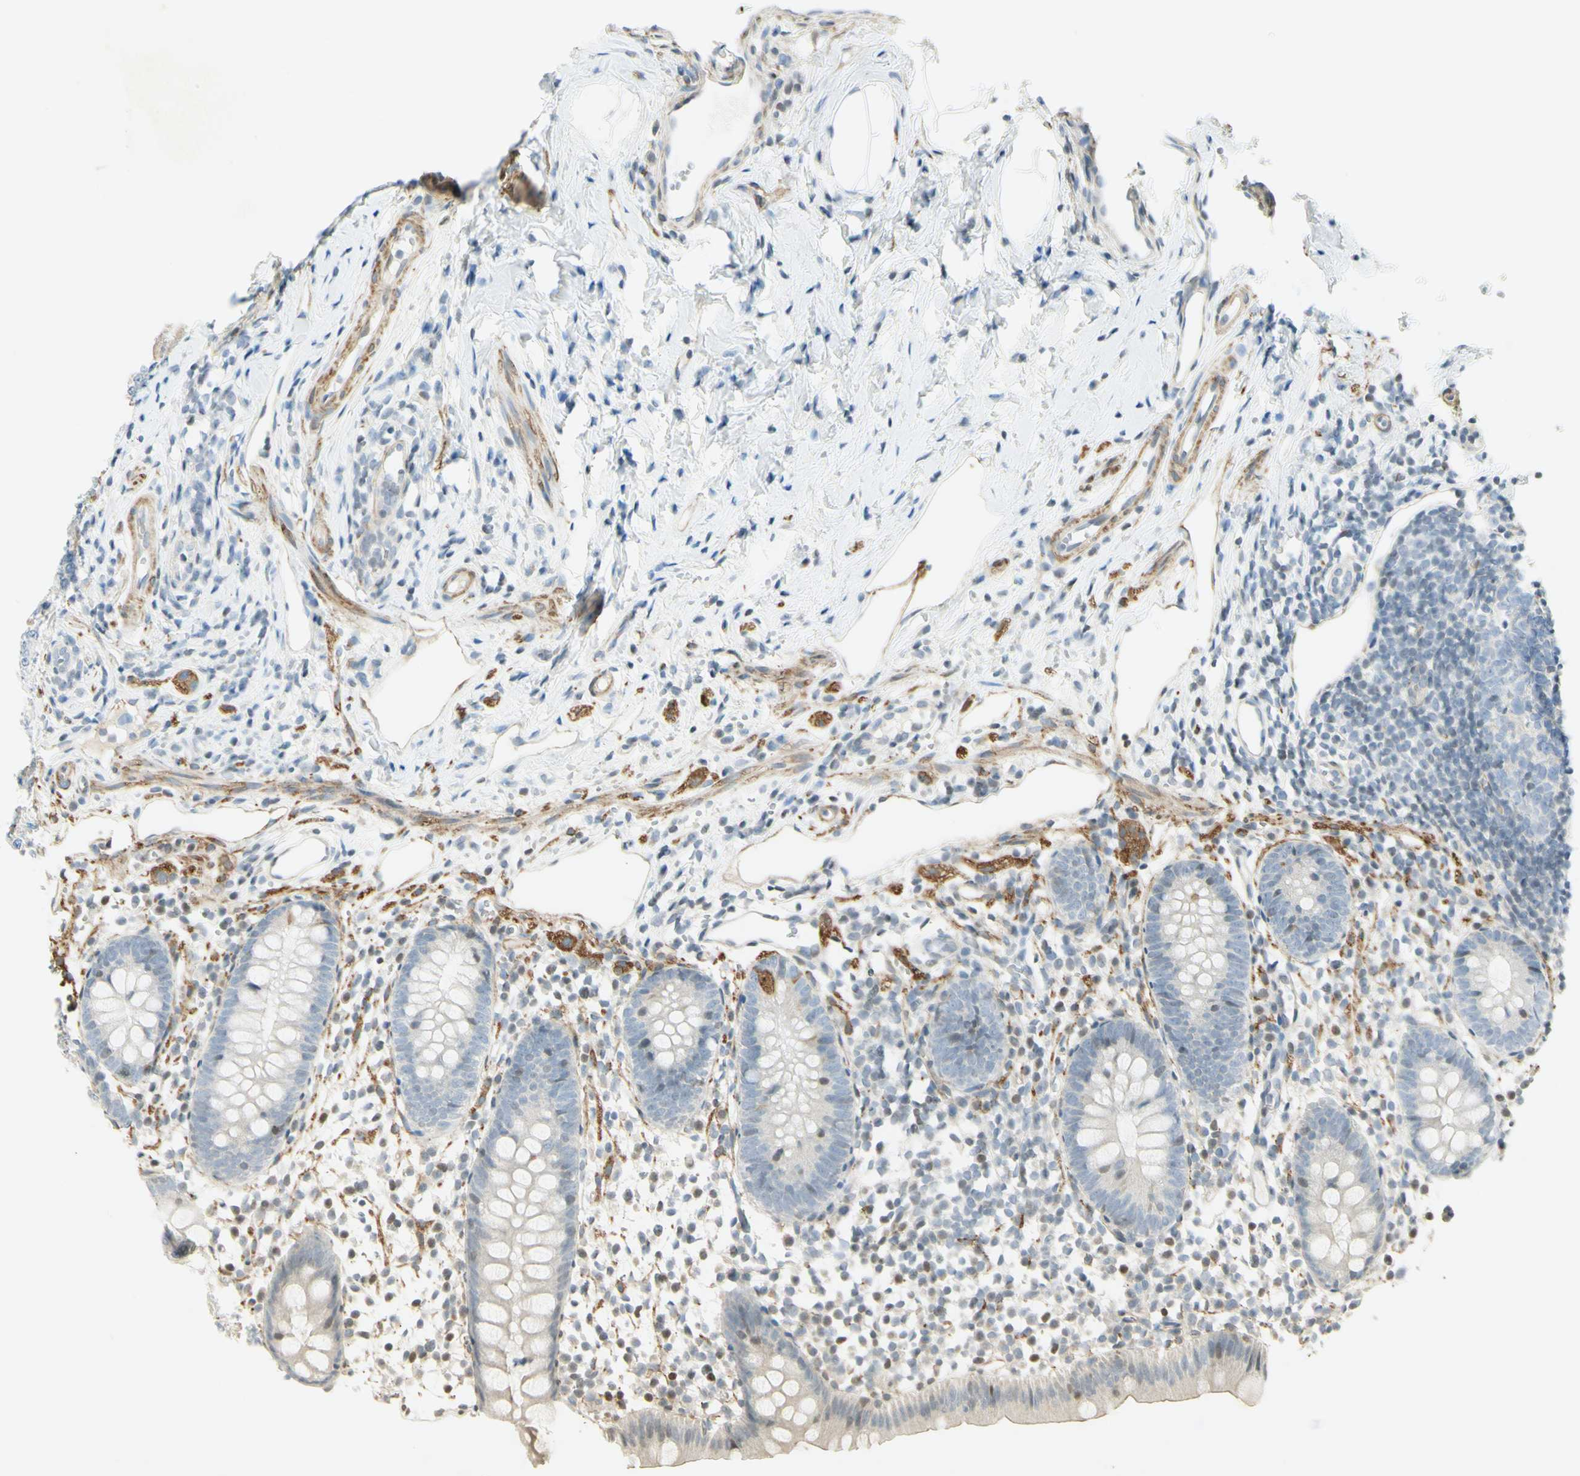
{"staining": {"intensity": "weak", "quantity": "<25%", "location": "cytoplasmic/membranous"}, "tissue": "appendix", "cell_type": "Glandular cells", "image_type": "normal", "snomed": [{"axis": "morphology", "description": "Normal tissue, NOS"}, {"axis": "topography", "description": "Appendix"}], "caption": "Glandular cells are negative for protein expression in unremarkable human appendix. (Immunohistochemistry, brightfield microscopy, high magnification).", "gene": "MAP1B", "patient": {"sex": "female", "age": 20}}